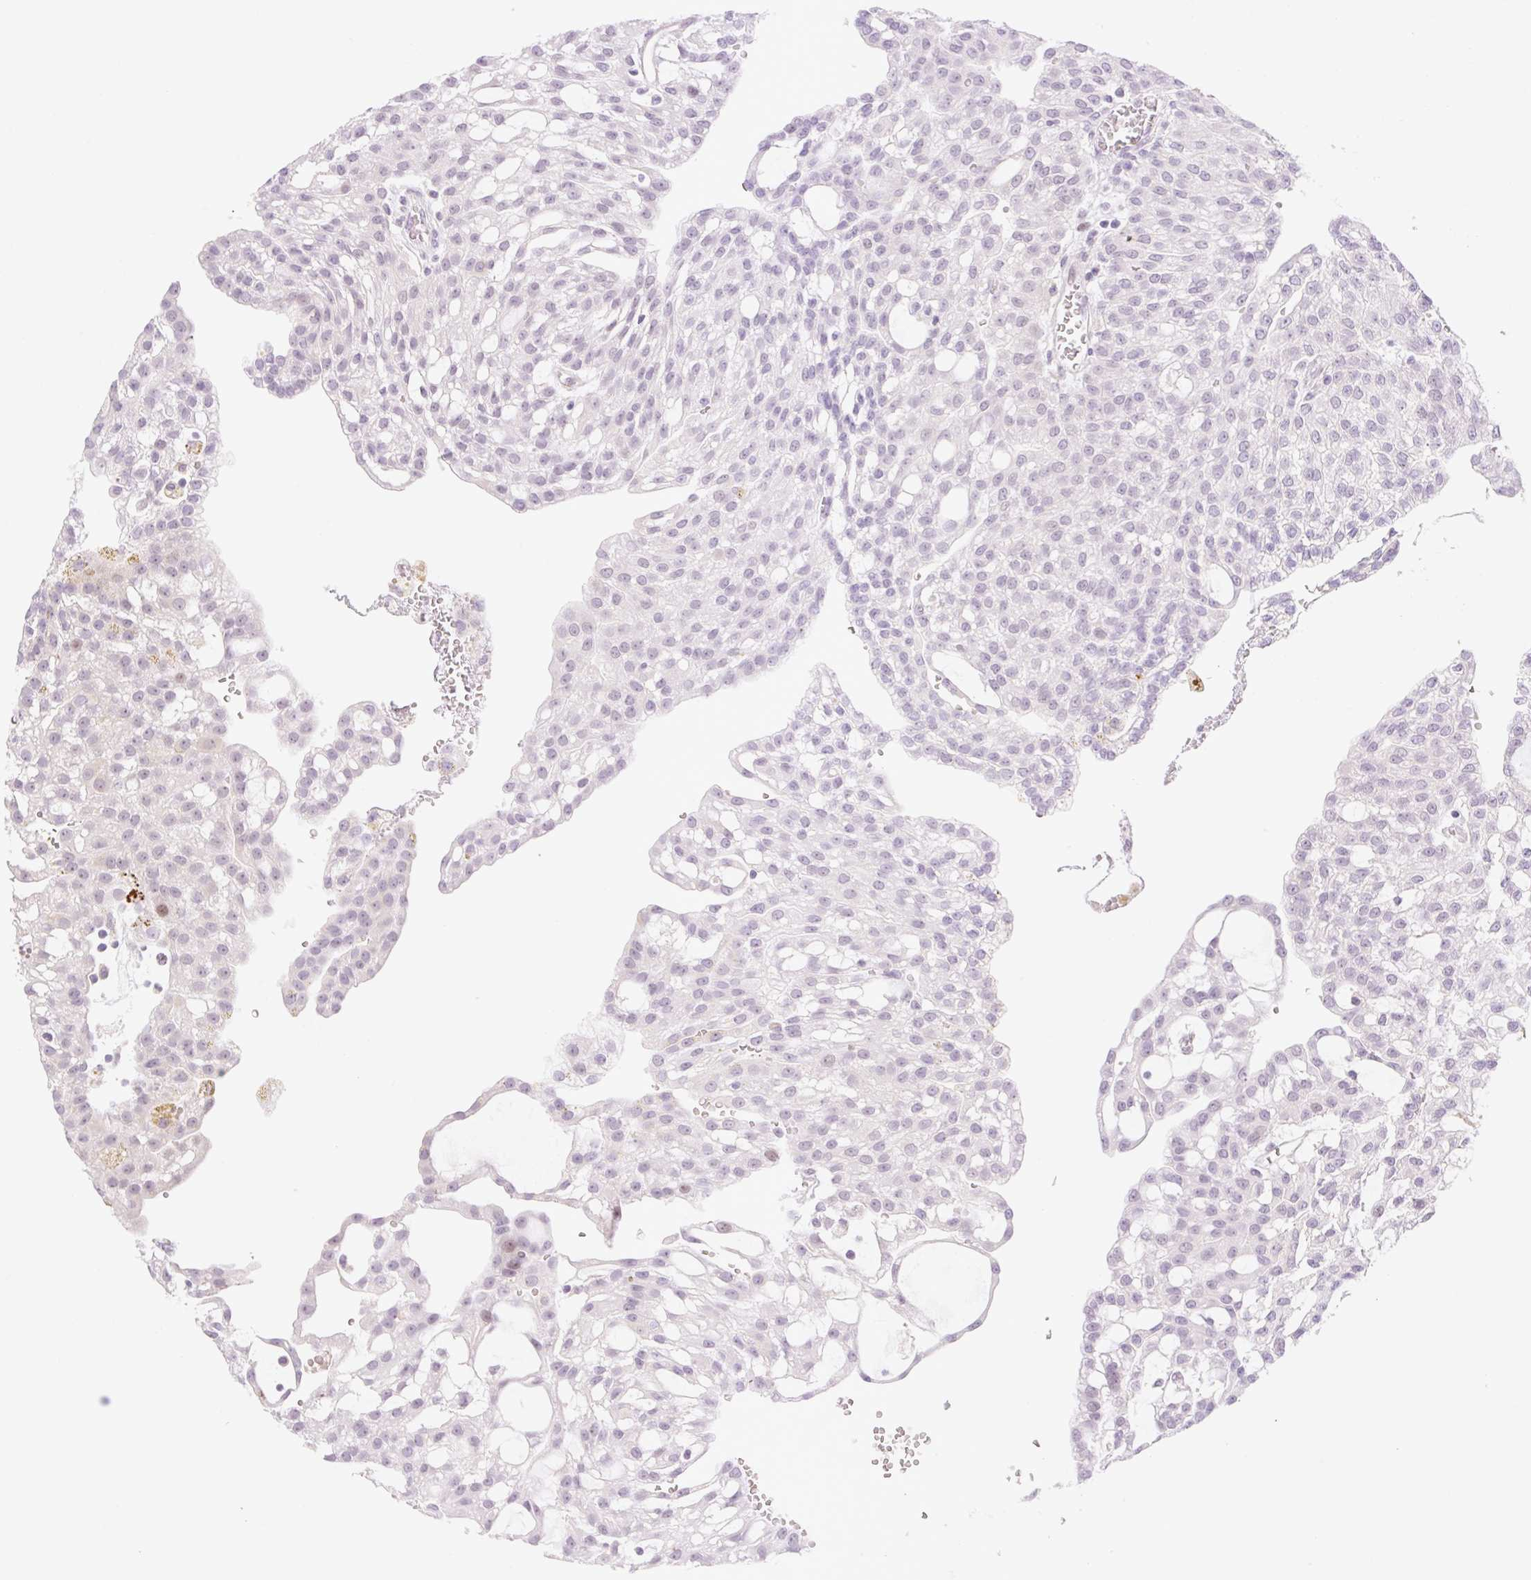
{"staining": {"intensity": "weak", "quantity": "<25%", "location": "nuclear"}, "tissue": "renal cancer", "cell_type": "Tumor cells", "image_type": "cancer", "snomed": [{"axis": "morphology", "description": "Adenocarcinoma, NOS"}, {"axis": "topography", "description": "Kidney"}], "caption": "IHC histopathology image of neoplastic tissue: human renal cancer stained with DAB demonstrates no significant protein staining in tumor cells.", "gene": "SPRYD4", "patient": {"sex": "male", "age": 63}}